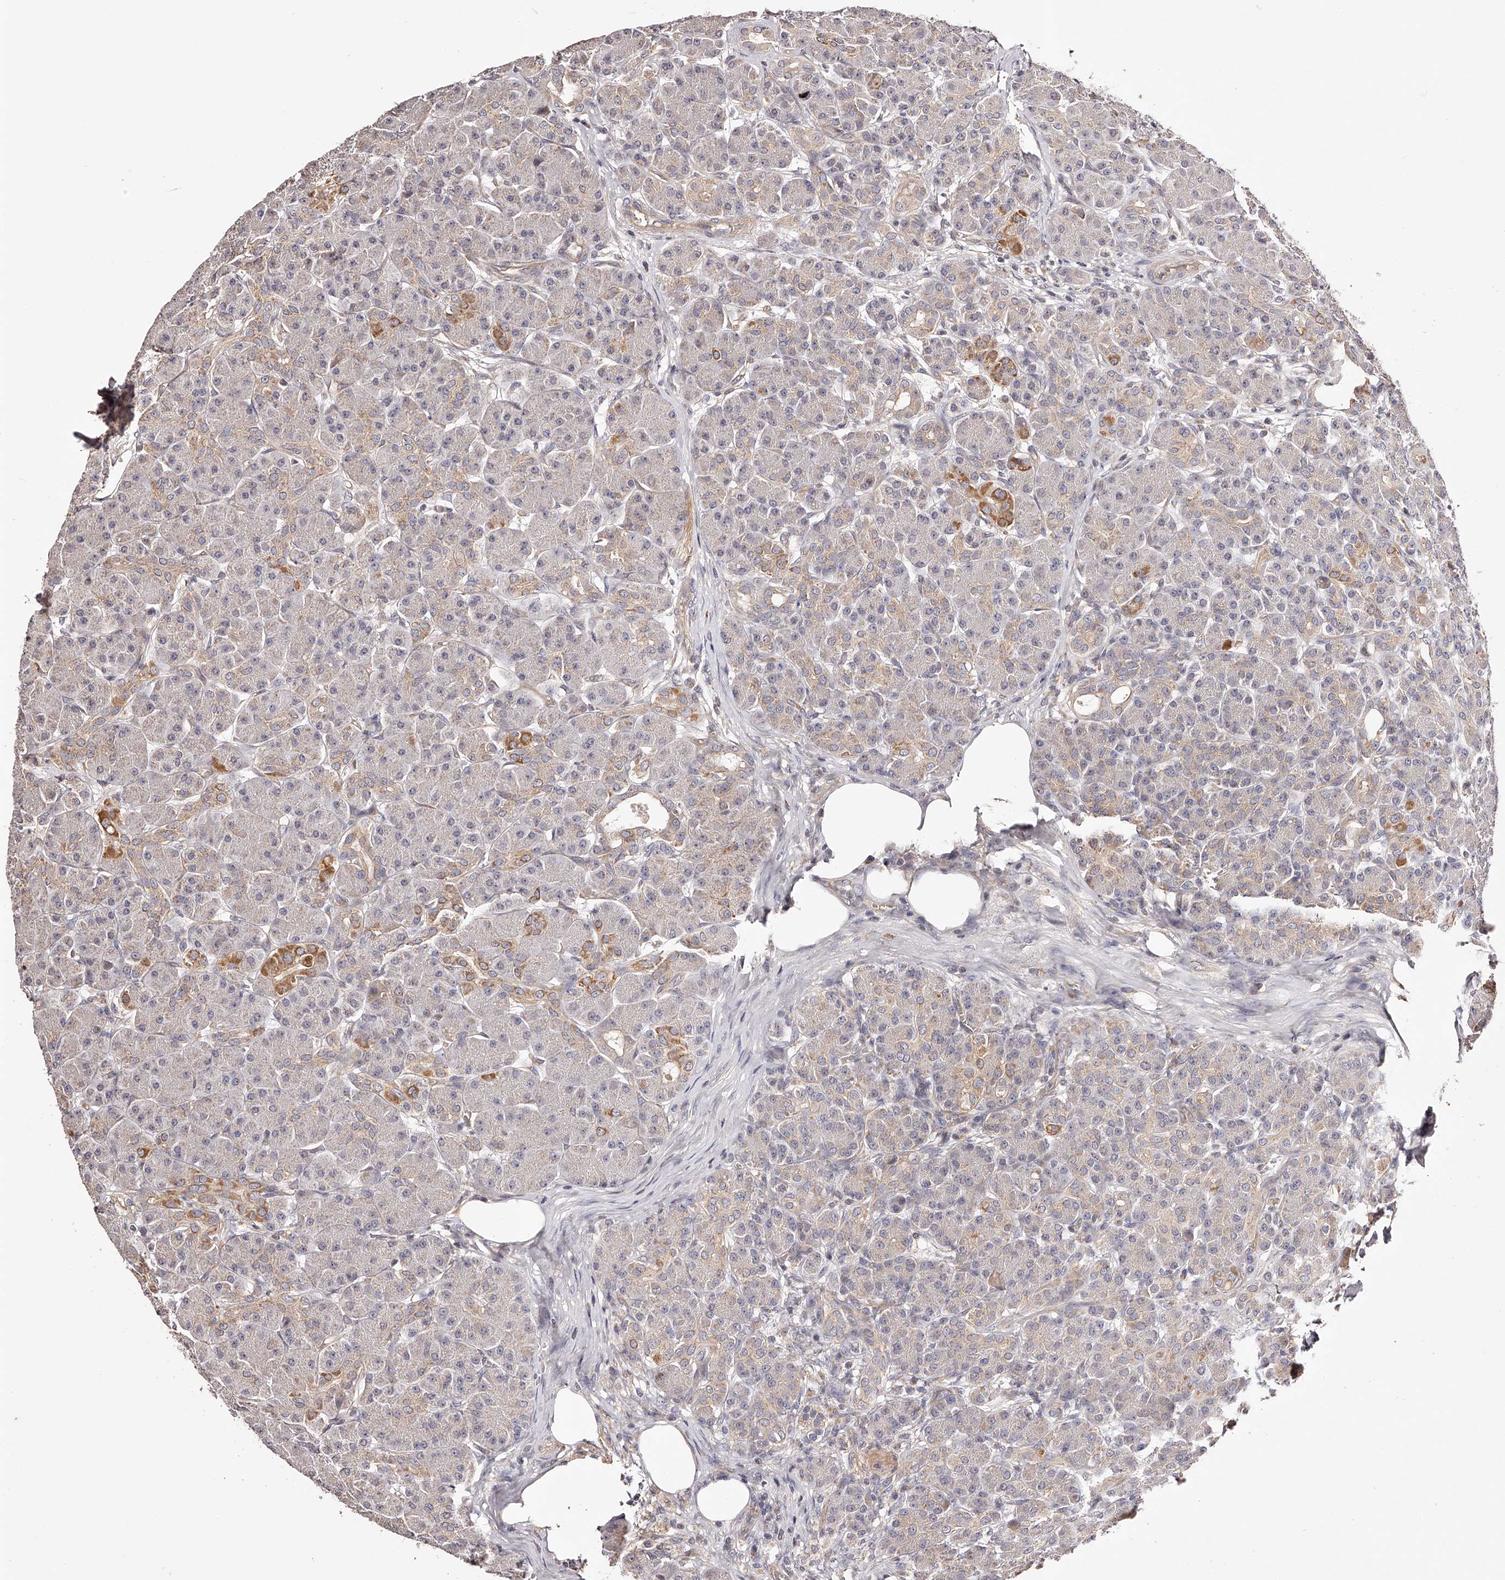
{"staining": {"intensity": "moderate", "quantity": "<25%", "location": "cytoplasmic/membranous"}, "tissue": "pancreas", "cell_type": "Exocrine glandular cells", "image_type": "normal", "snomed": [{"axis": "morphology", "description": "Normal tissue, NOS"}, {"axis": "topography", "description": "Pancreas"}], "caption": "Benign pancreas was stained to show a protein in brown. There is low levels of moderate cytoplasmic/membranous expression in about <25% of exocrine glandular cells.", "gene": "USP21", "patient": {"sex": "male", "age": 63}}